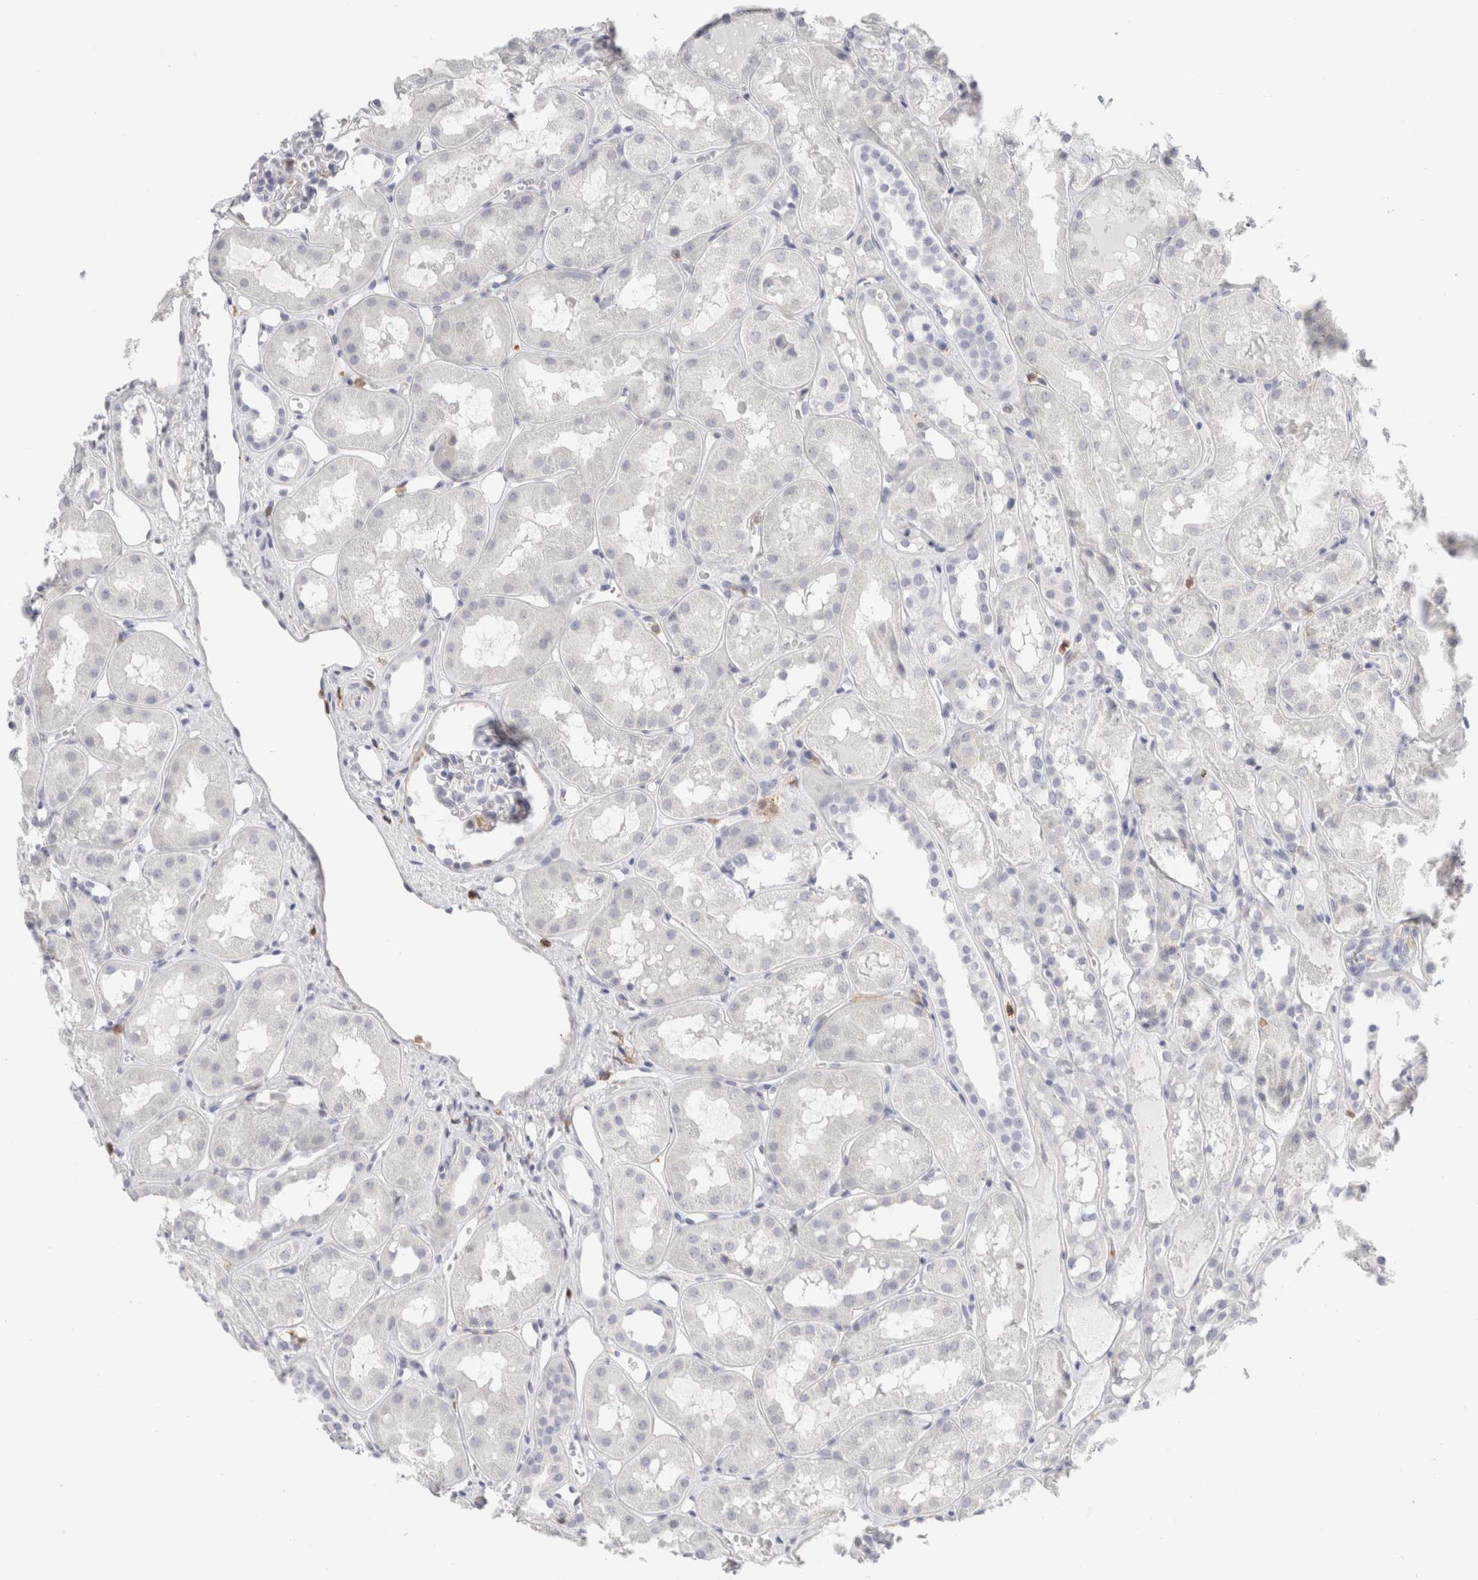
{"staining": {"intensity": "weak", "quantity": "<25%", "location": "cytoplasmic/membranous"}, "tissue": "kidney", "cell_type": "Cells in glomeruli", "image_type": "normal", "snomed": [{"axis": "morphology", "description": "Normal tissue, NOS"}, {"axis": "topography", "description": "Kidney"}], "caption": "The photomicrograph exhibits no significant expression in cells in glomeruli of kidney. (DAB immunohistochemistry with hematoxylin counter stain).", "gene": "P2RY2", "patient": {"sex": "male", "age": 16}}